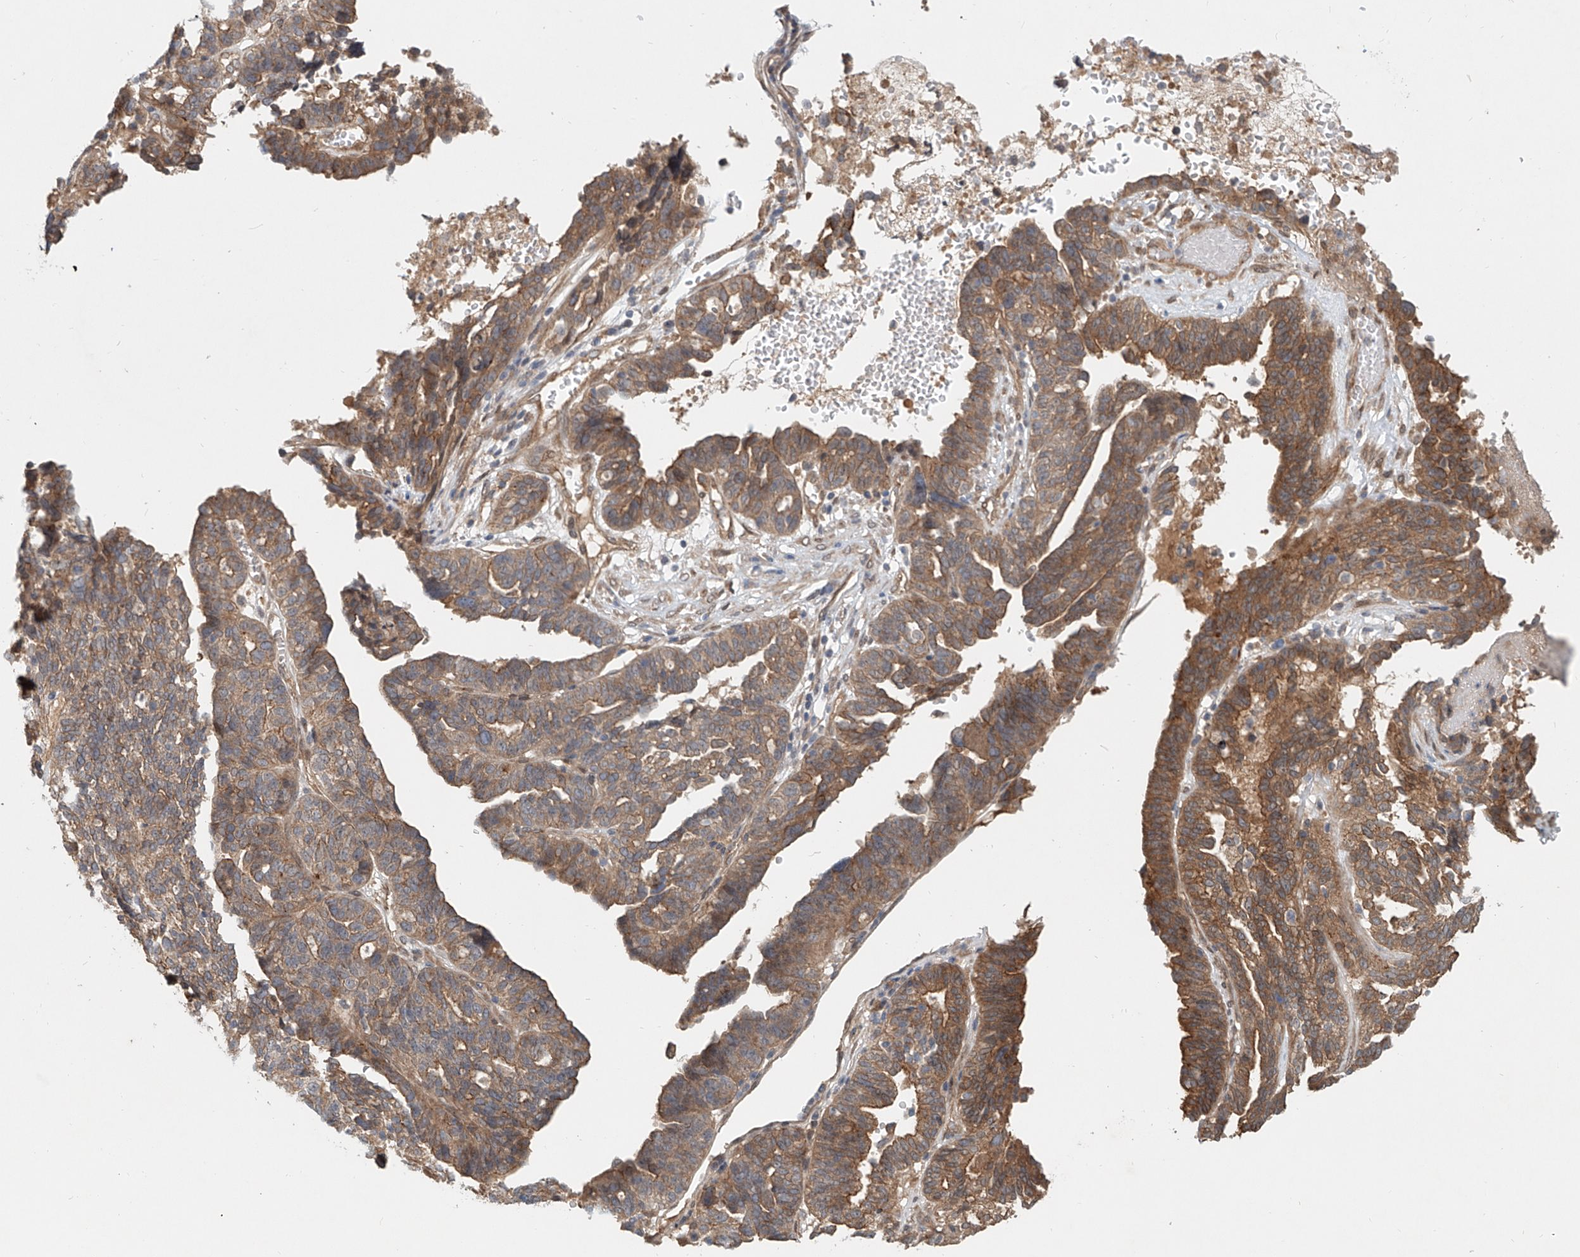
{"staining": {"intensity": "moderate", "quantity": ">75%", "location": "cytoplasmic/membranous"}, "tissue": "ovarian cancer", "cell_type": "Tumor cells", "image_type": "cancer", "snomed": [{"axis": "morphology", "description": "Cystadenocarcinoma, serous, NOS"}, {"axis": "topography", "description": "Ovary"}], "caption": "This photomicrograph exhibits IHC staining of ovarian serous cystadenocarcinoma, with medium moderate cytoplasmic/membranous positivity in about >75% of tumor cells.", "gene": "SASH1", "patient": {"sex": "female", "age": 59}}